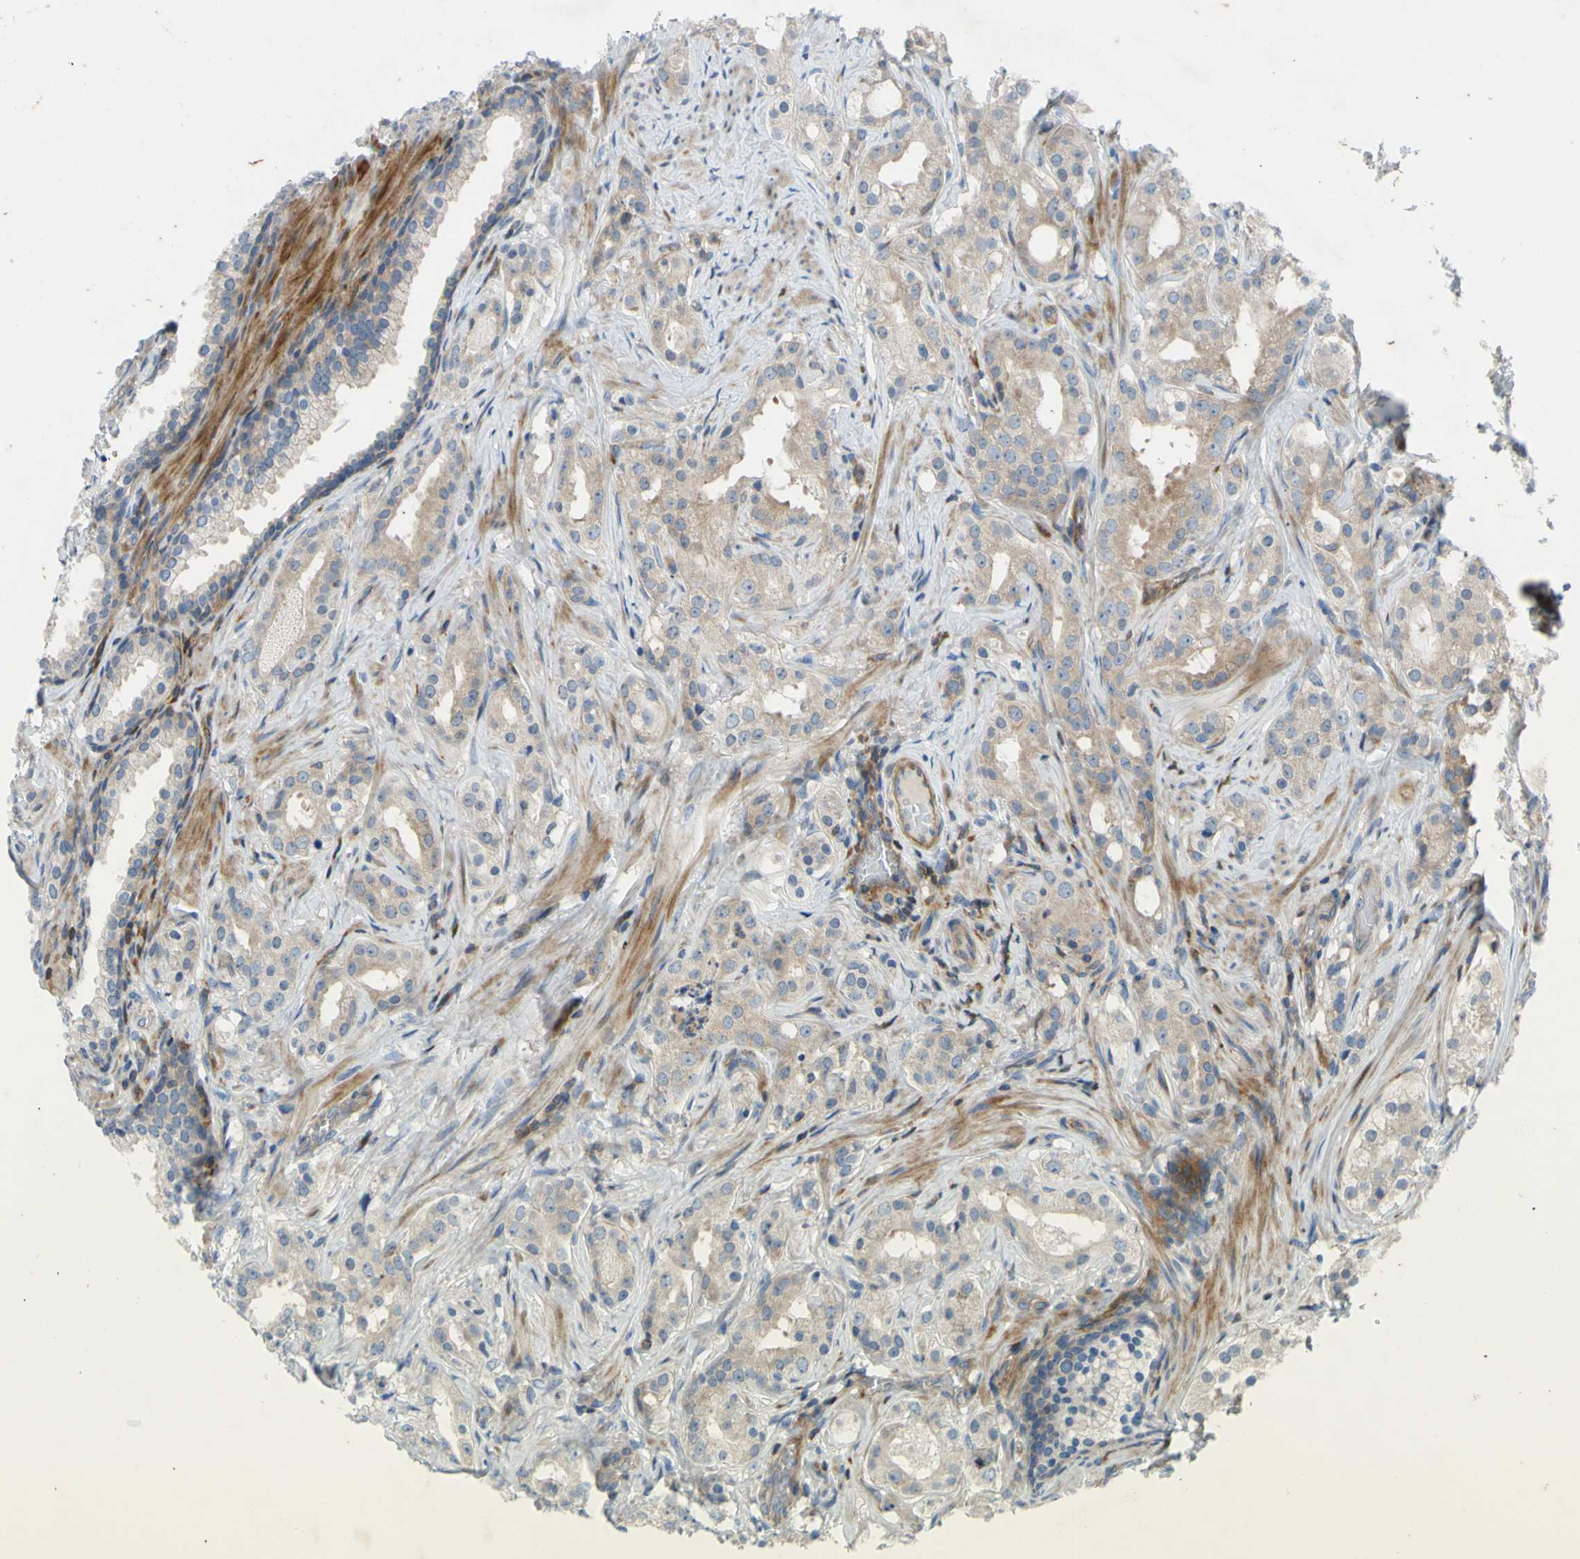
{"staining": {"intensity": "weak", "quantity": "25%-75%", "location": "cytoplasmic/membranous"}, "tissue": "prostate cancer", "cell_type": "Tumor cells", "image_type": "cancer", "snomed": [{"axis": "morphology", "description": "Adenocarcinoma, Low grade"}, {"axis": "topography", "description": "Prostate"}], "caption": "Protein expression analysis of prostate cancer (low-grade adenocarcinoma) exhibits weak cytoplasmic/membranous expression in approximately 25%-75% of tumor cells.", "gene": "PAK2", "patient": {"sex": "male", "age": 59}}